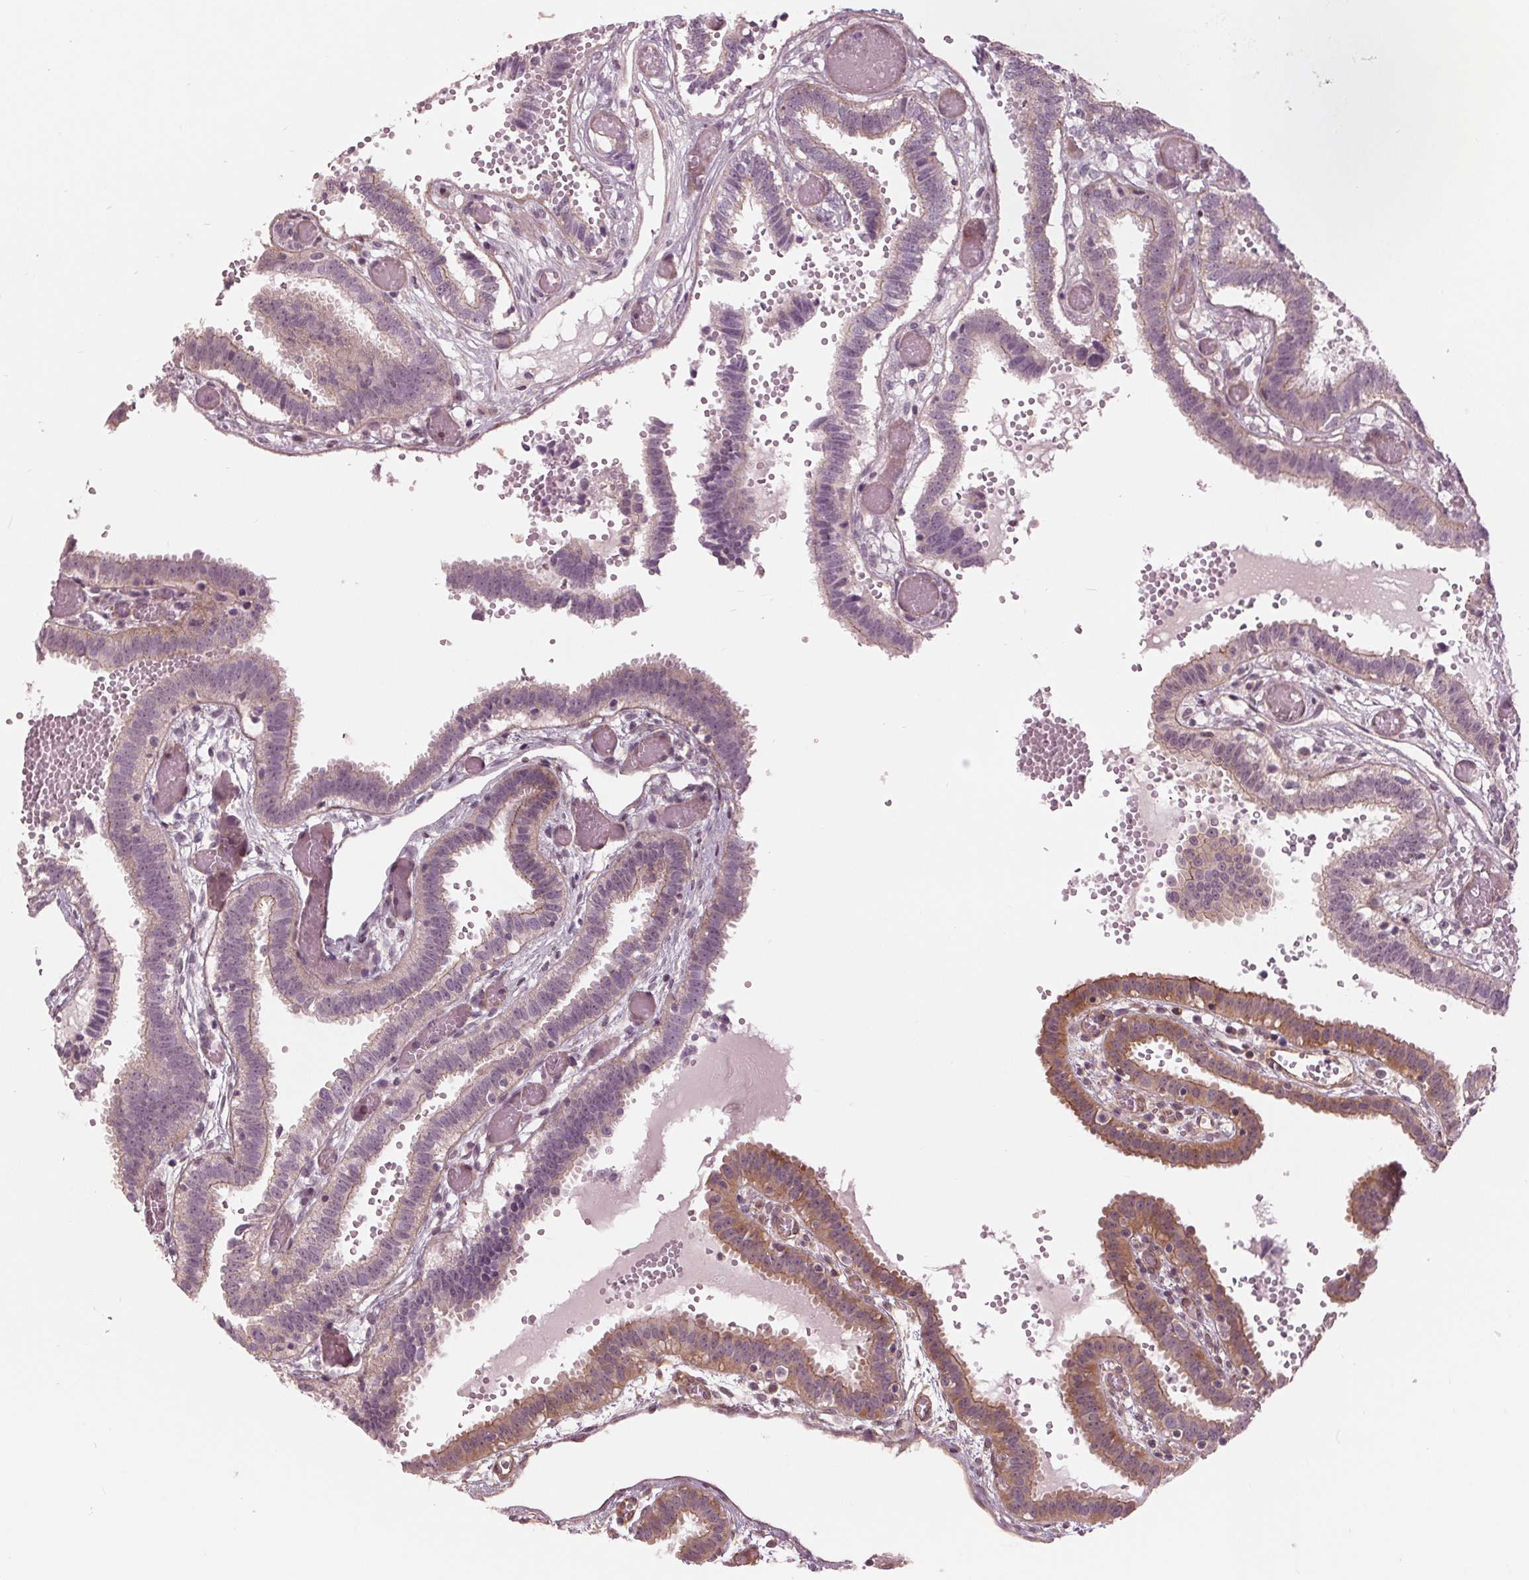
{"staining": {"intensity": "moderate", "quantity": "25%-75%", "location": "cytoplasmic/membranous"}, "tissue": "fallopian tube", "cell_type": "Glandular cells", "image_type": "normal", "snomed": [{"axis": "morphology", "description": "Normal tissue, NOS"}, {"axis": "topography", "description": "Fallopian tube"}], "caption": "Glandular cells show medium levels of moderate cytoplasmic/membranous expression in about 25%-75% of cells in normal human fallopian tube. Nuclei are stained in blue.", "gene": "TXNIP", "patient": {"sex": "female", "age": 37}}